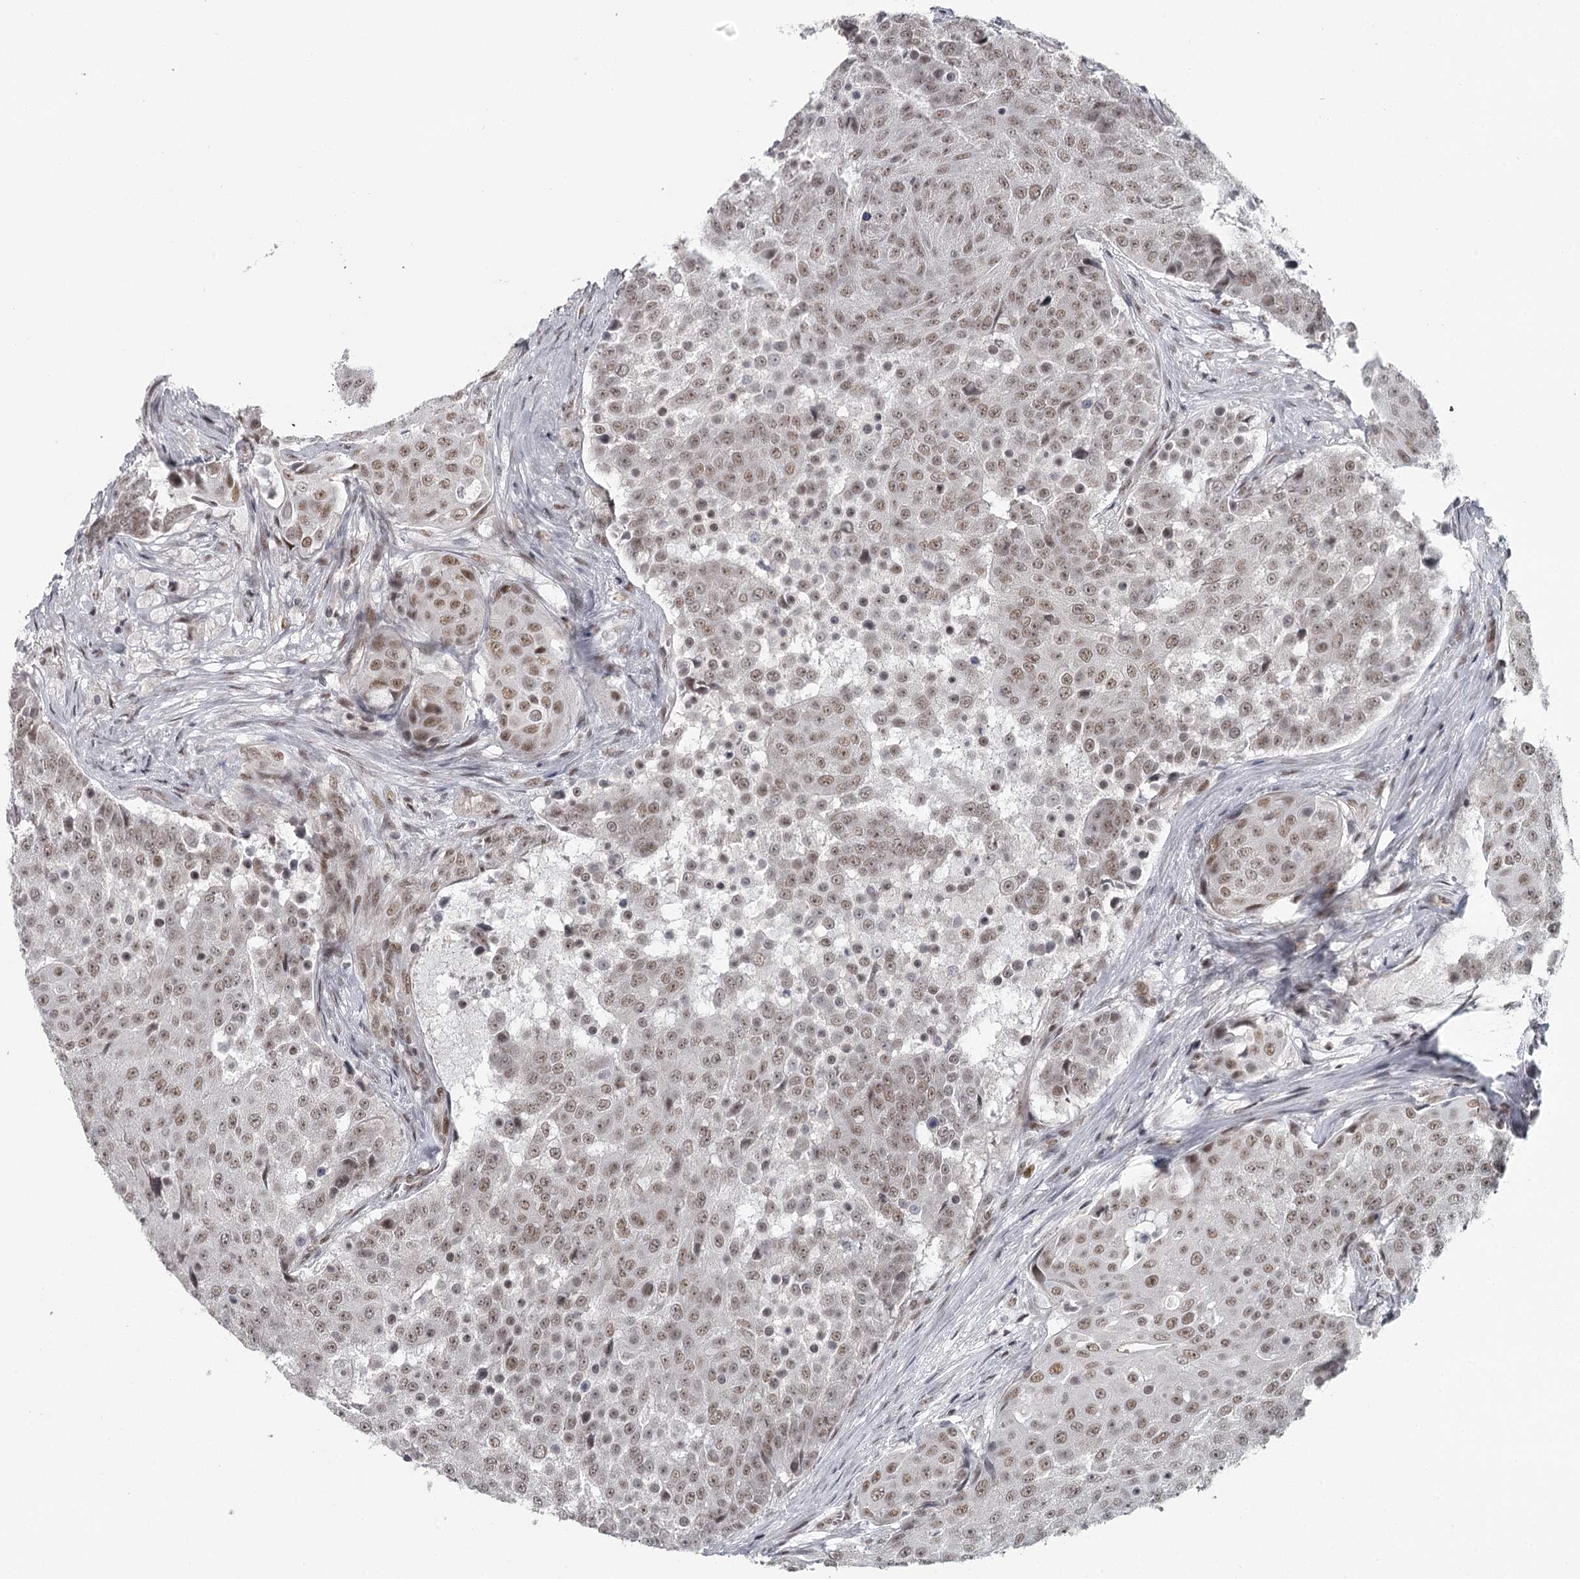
{"staining": {"intensity": "moderate", "quantity": ">75%", "location": "nuclear"}, "tissue": "urothelial cancer", "cell_type": "Tumor cells", "image_type": "cancer", "snomed": [{"axis": "morphology", "description": "Urothelial carcinoma, High grade"}, {"axis": "topography", "description": "Urinary bladder"}], "caption": "Immunohistochemical staining of urothelial carcinoma (high-grade) reveals moderate nuclear protein positivity in about >75% of tumor cells. The protein is shown in brown color, while the nuclei are stained blue.", "gene": "FAM13C", "patient": {"sex": "female", "age": 63}}